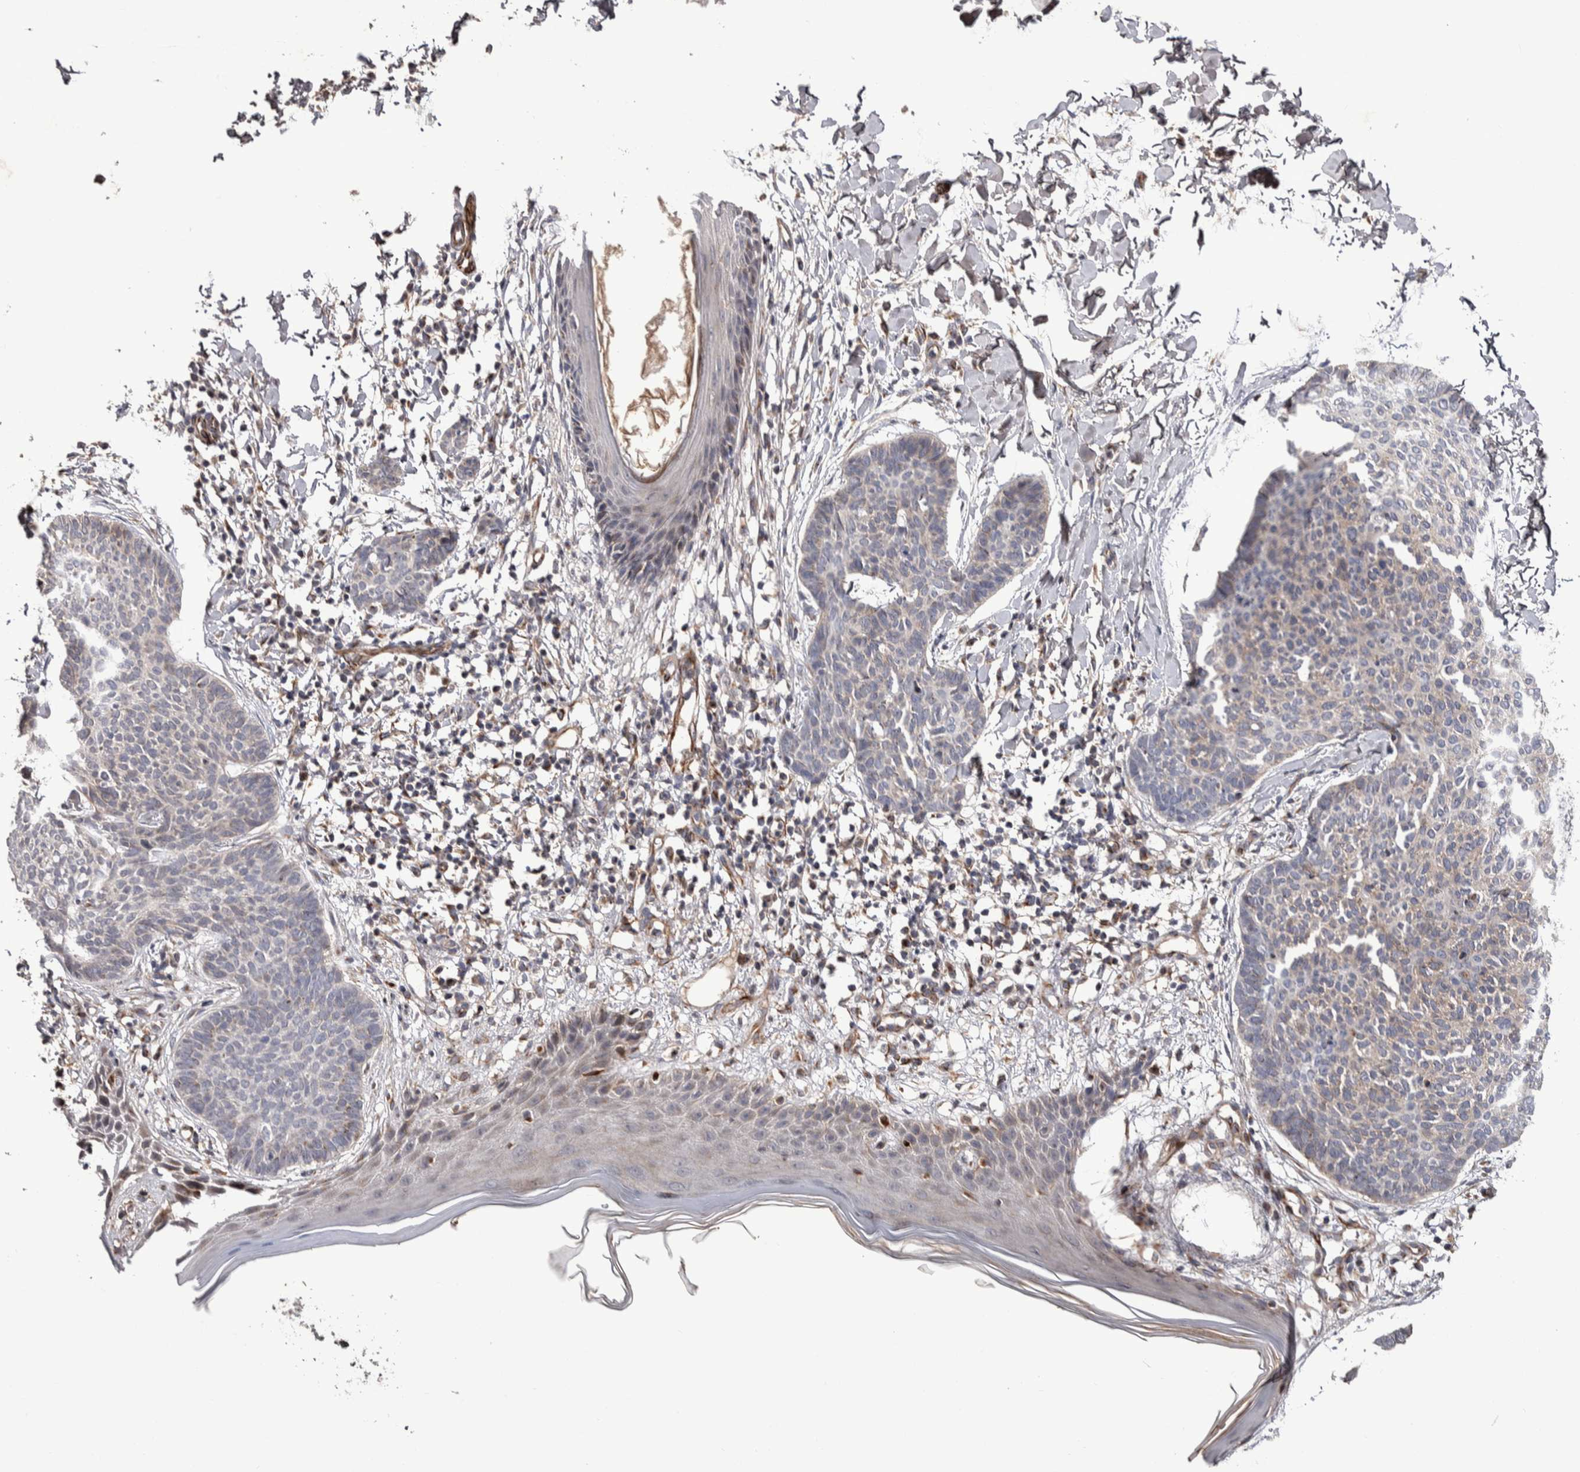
{"staining": {"intensity": "negative", "quantity": "none", "location": "none"}, "tissue": "skin cancer", "cell_type": "Tumor cells", "image_type": "cancer", "snomed": [{"axis": "morphology", "description": "Normal tissue, NOS"}, {"axis": "morphology", "description": "Basal cell carcinoma"}, {"axis": "topography", "description": "Skin"}], "caption": "This is an immunohistochemistry (IHC) histopathology image of human skin basal cell carcinoma. There is no staining in tumor cells.", "gene": "CANT1", "patient": {"sex": "male", "age": 50}}